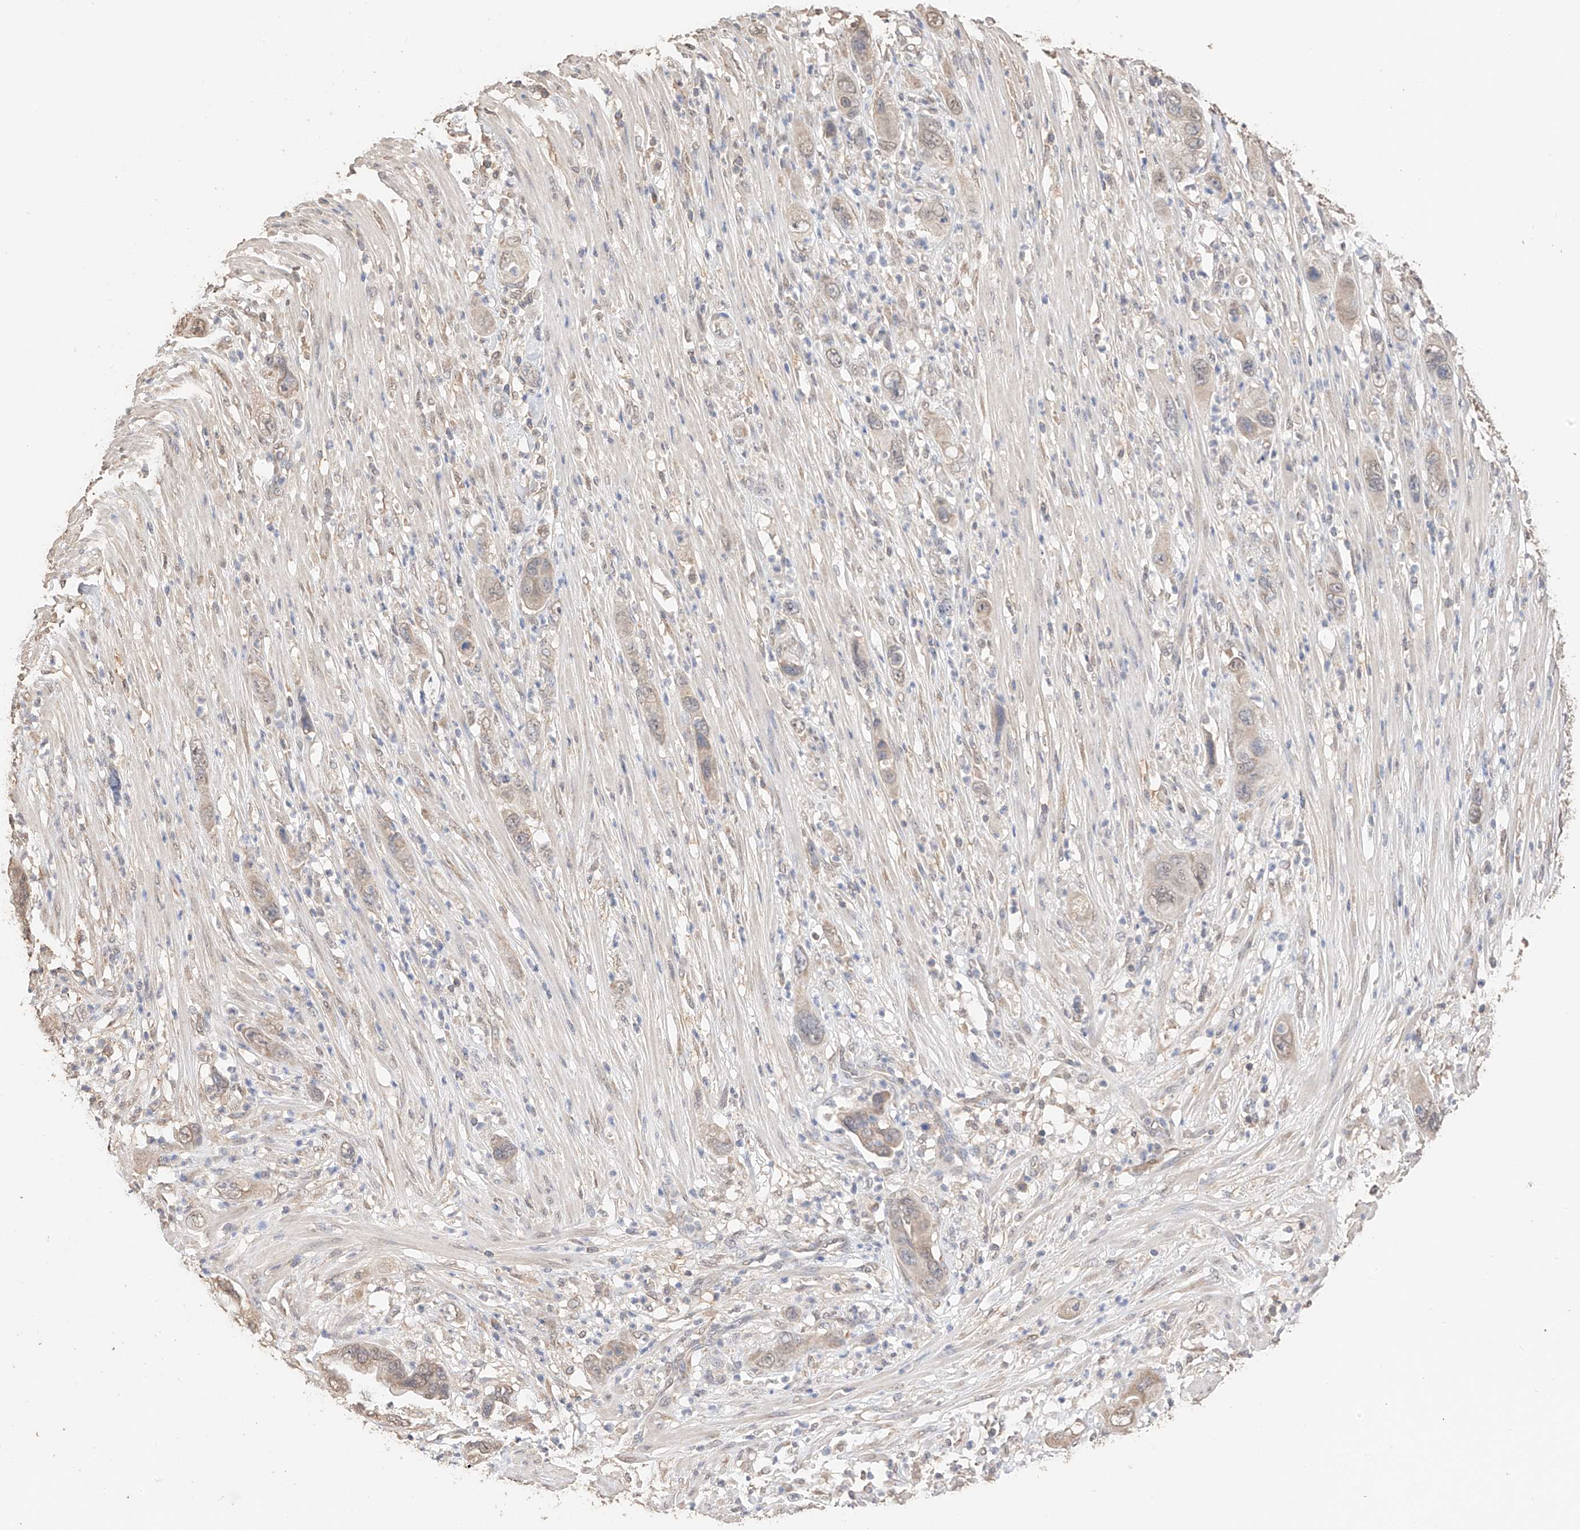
{"staining": {"intensity": "weak", "quantity": "25%-75%", "location": "cytoplasmic/membranous"}, "tissue": "pancreatic cancer", "cell_type": "Tumor cells", "image_type": "cancer", "snomed": [{"axis": "morphology", "description": "Adenocarcinoma, NOS"}, {"axis": "topography", "description": "Pancreas"}], "caption": "IHC image of neoplastic tissue: human pancreatic cancer (adenocarcinoma) stained using IHC demonstrates low levels of weak protein expression localized specifically in the cytoplasmic/membranous of tumor cells, appearing as a cytoplasmic/membranous brown color.", "gene": "IL22RA2", "patient": {"sex": "female", "age": 71}}